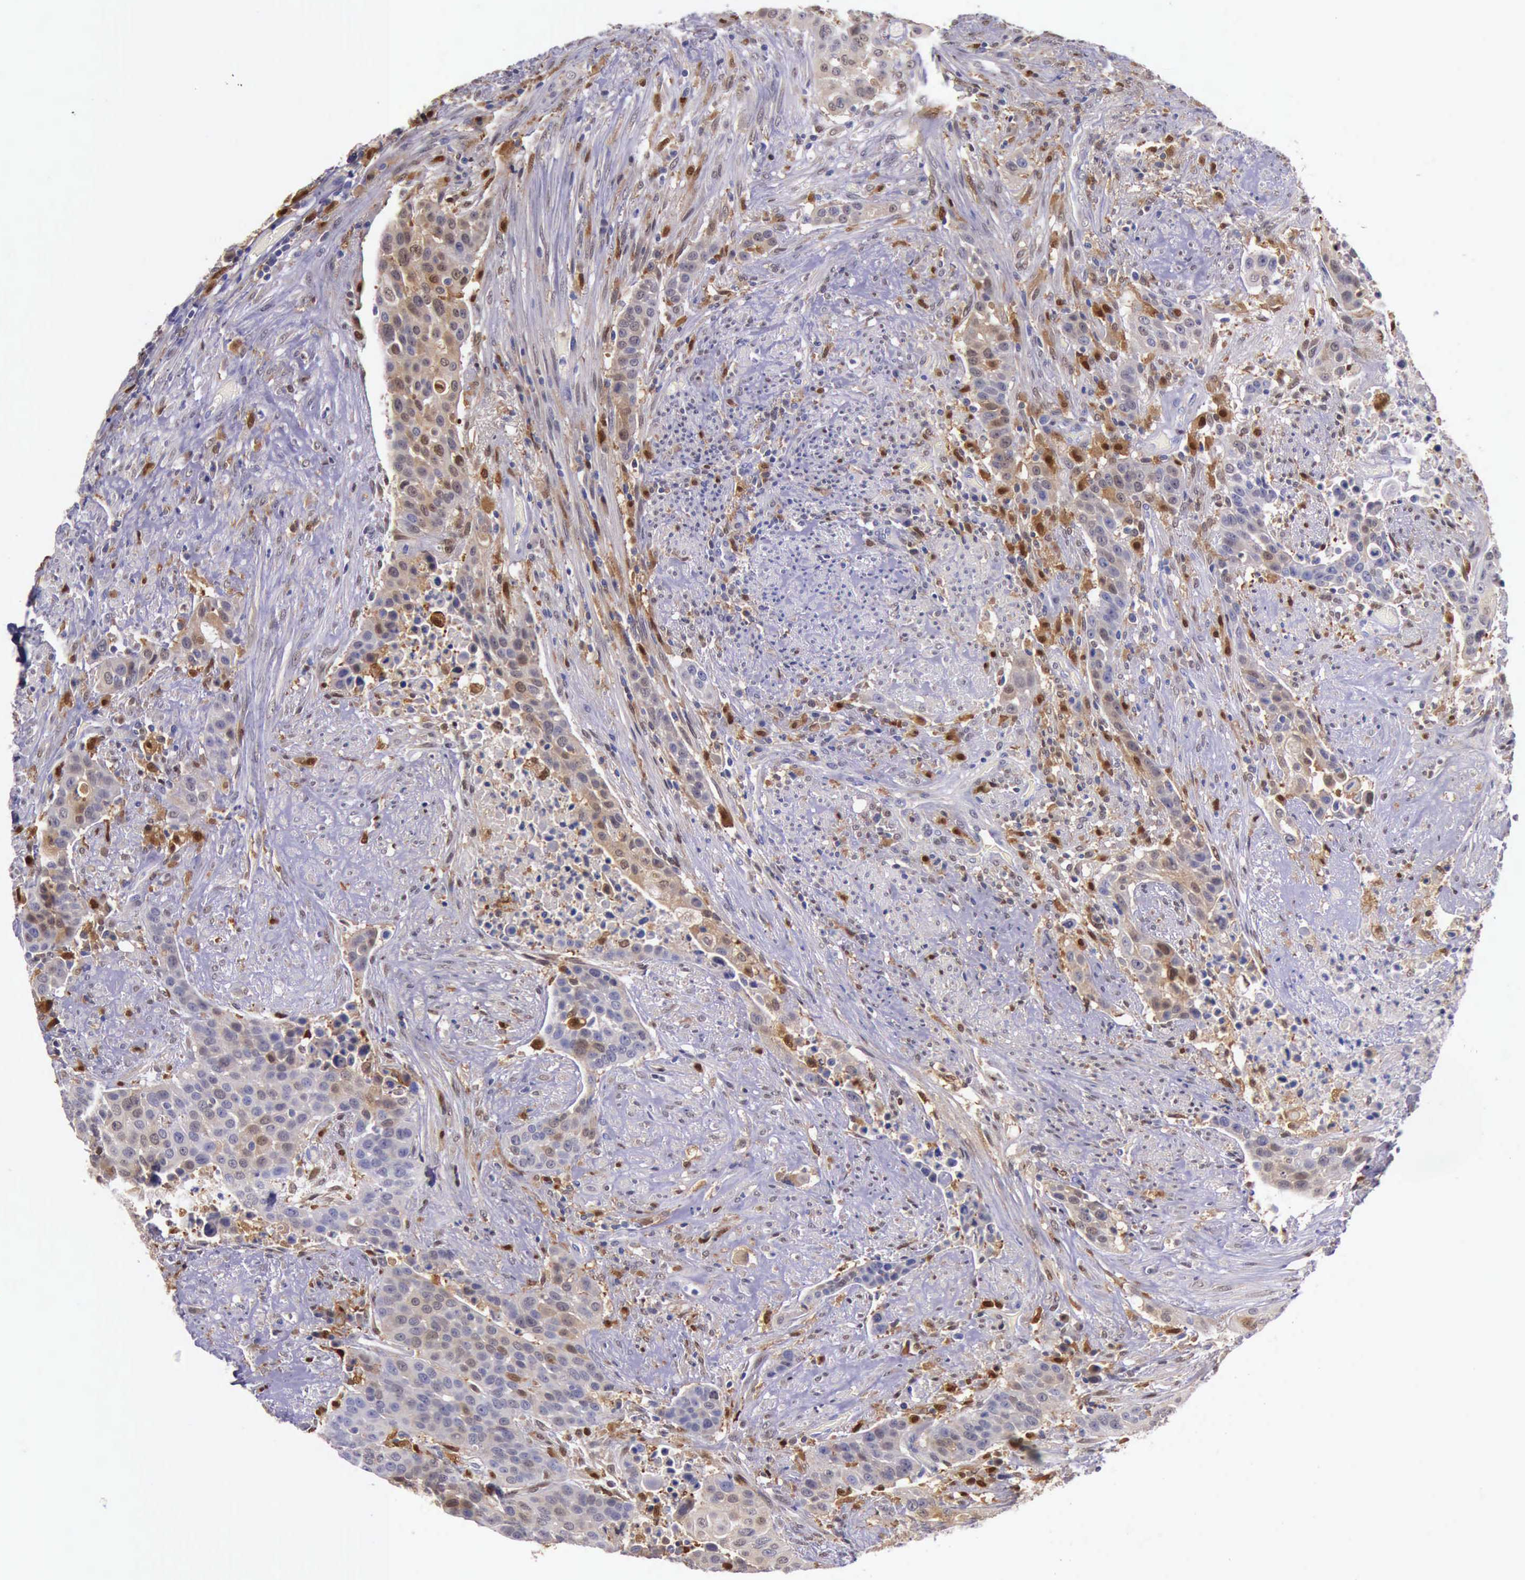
{"staining": {"intensity": "moderate", "quantity": "<25%", "location": "cytoplasmic/membranous,nuclear"}, "tissue": "urothelial cancer", "cell_type": "Tumor cells", "image_type": "cancer", "snomed": [{"axis": "morphology", "description": "Urothelial carcinoma, High grade"}, {"axis": "topography", "description": "Urinary bladder"}], "caption": "Approximately <25% of tumor cells in human urothelial cancer show moderate cytoplasmic/membranous and nuclear protein staining as visualized by brown immunohistochemical staining.", "gene": "TYMP", "patient": {"sex": "male", "age": 74}}